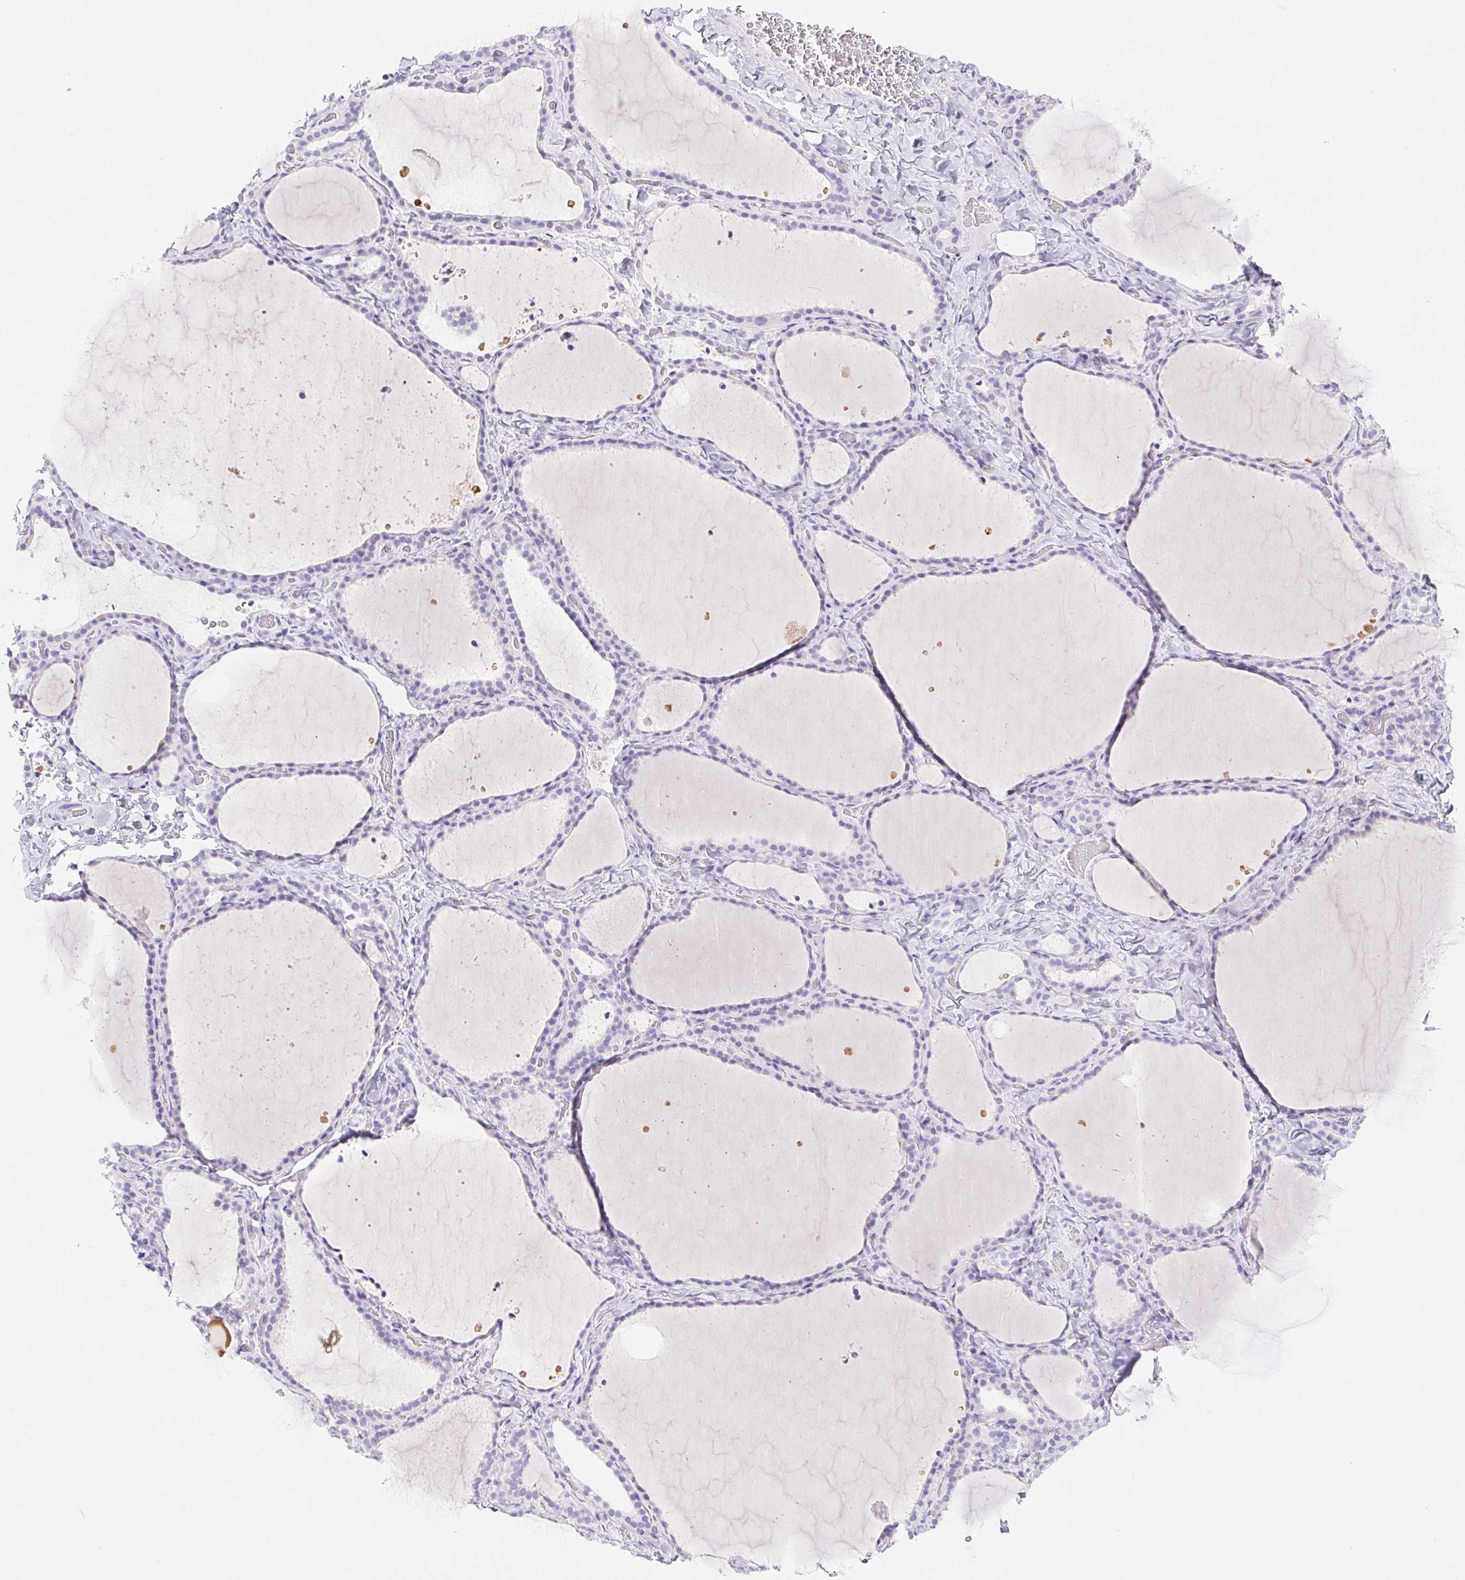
{"staining": {"intensity": "negative", "quantity": "none", "location": "none"}, "tissue": "thyroid gland", "cell_type": "Glandular cells", "image_type": "normal", "snomed": [{"axis": "morphology", "description": "Normal tissue, NOS"}, {"axis": "topography", "description": "Thyroid gland"}], "caption": "Thyroid gland was stained to show a protein in brown. There is no significant staining in glandular cells.", "gene": "PNLIP", "patient": {"sex": "female", "age": 22}}